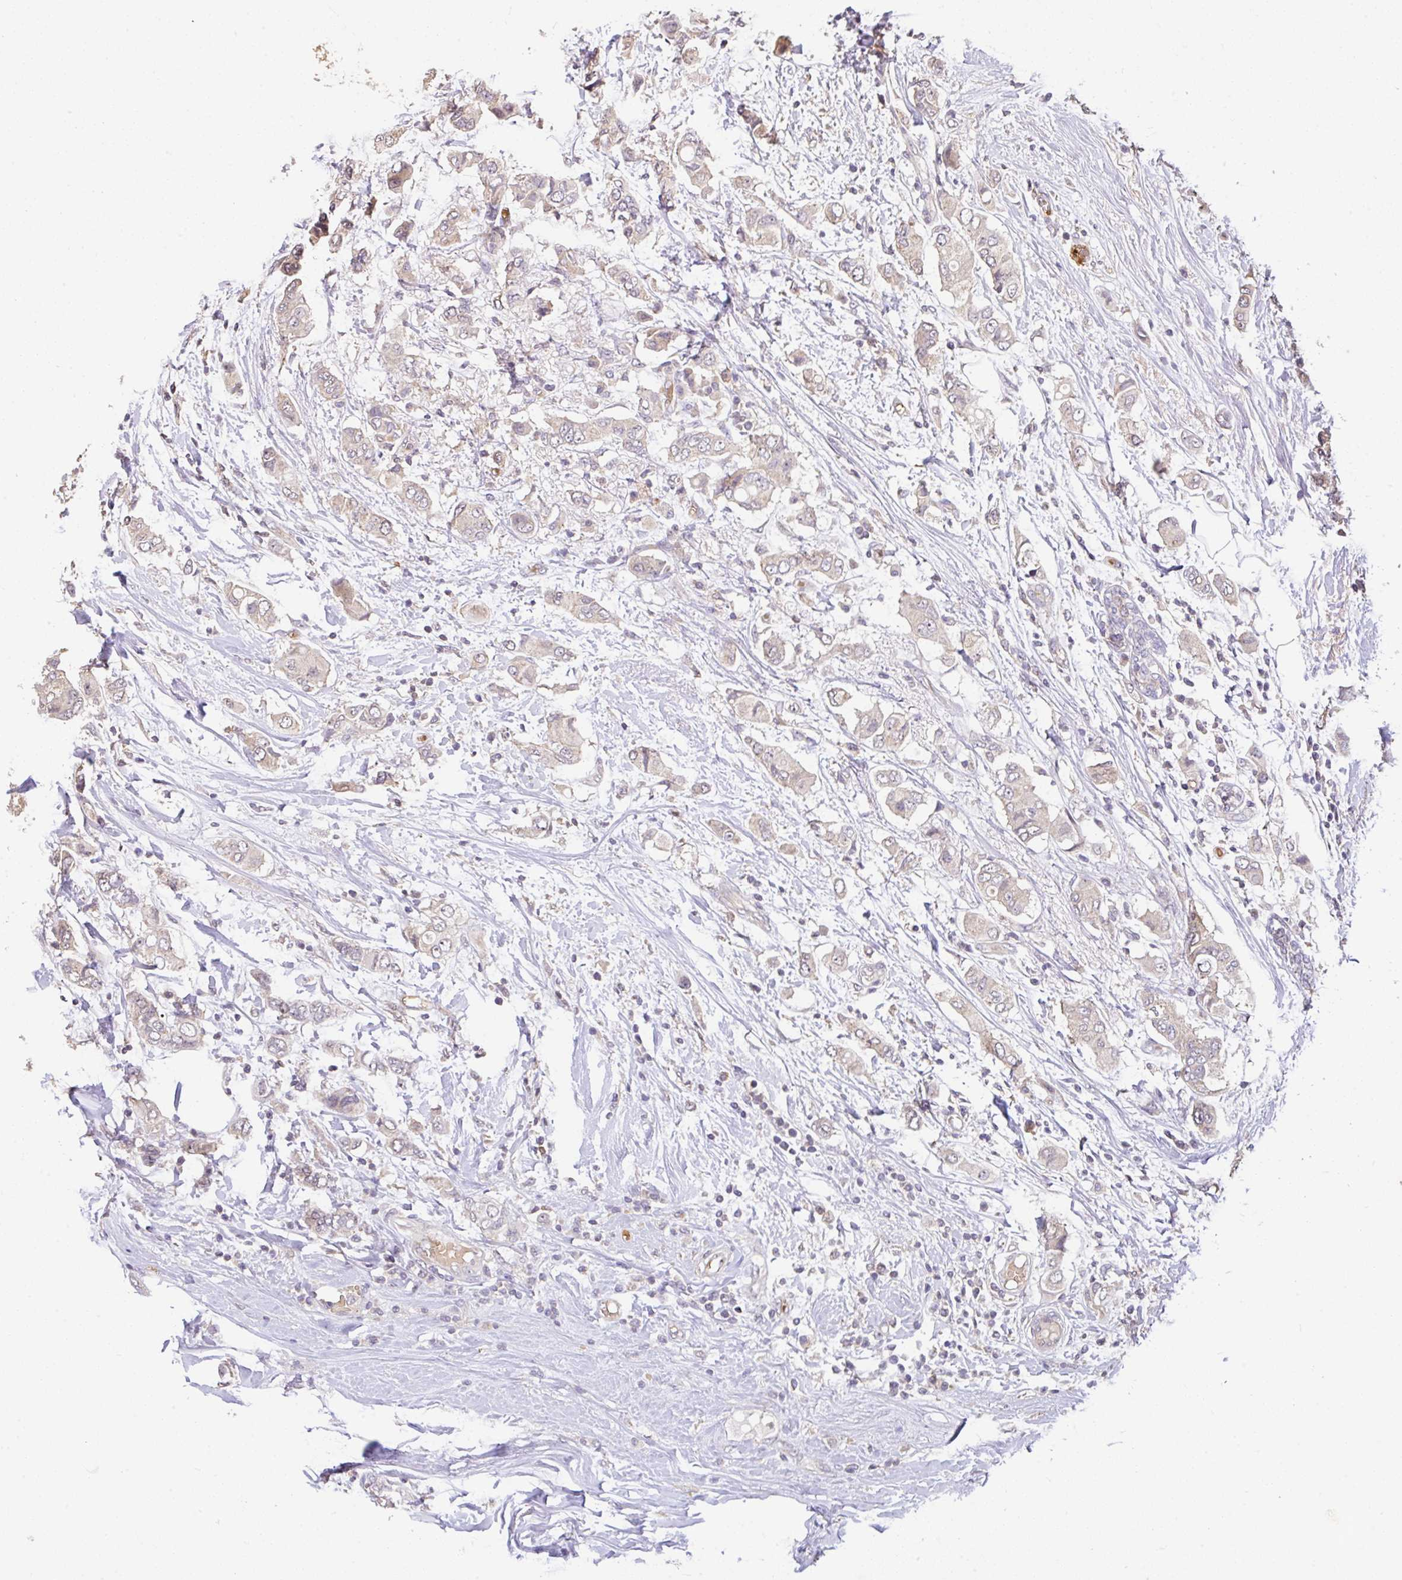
{"staining": {"intensity": "weak", "quantity": "25%-75%", "location": "cytoplasmic/membranous"}, "tissue": "breast cancer", "cell_type": "Tumor cells", "image_type": "cancer", "snomed": [{"axis": "morphology", "description": "Lobular carcinoma"}, {"axis": "topography", "description": "Breast"}], "caption": "The immunohistochemical stain labels weak cytoplasmic/membranous staining in tumor cells of breast cancer (lobular carcinoma) tissue.", "gene": "C1QTNF9B", "patient": {"sex": "female", "age": 51}}